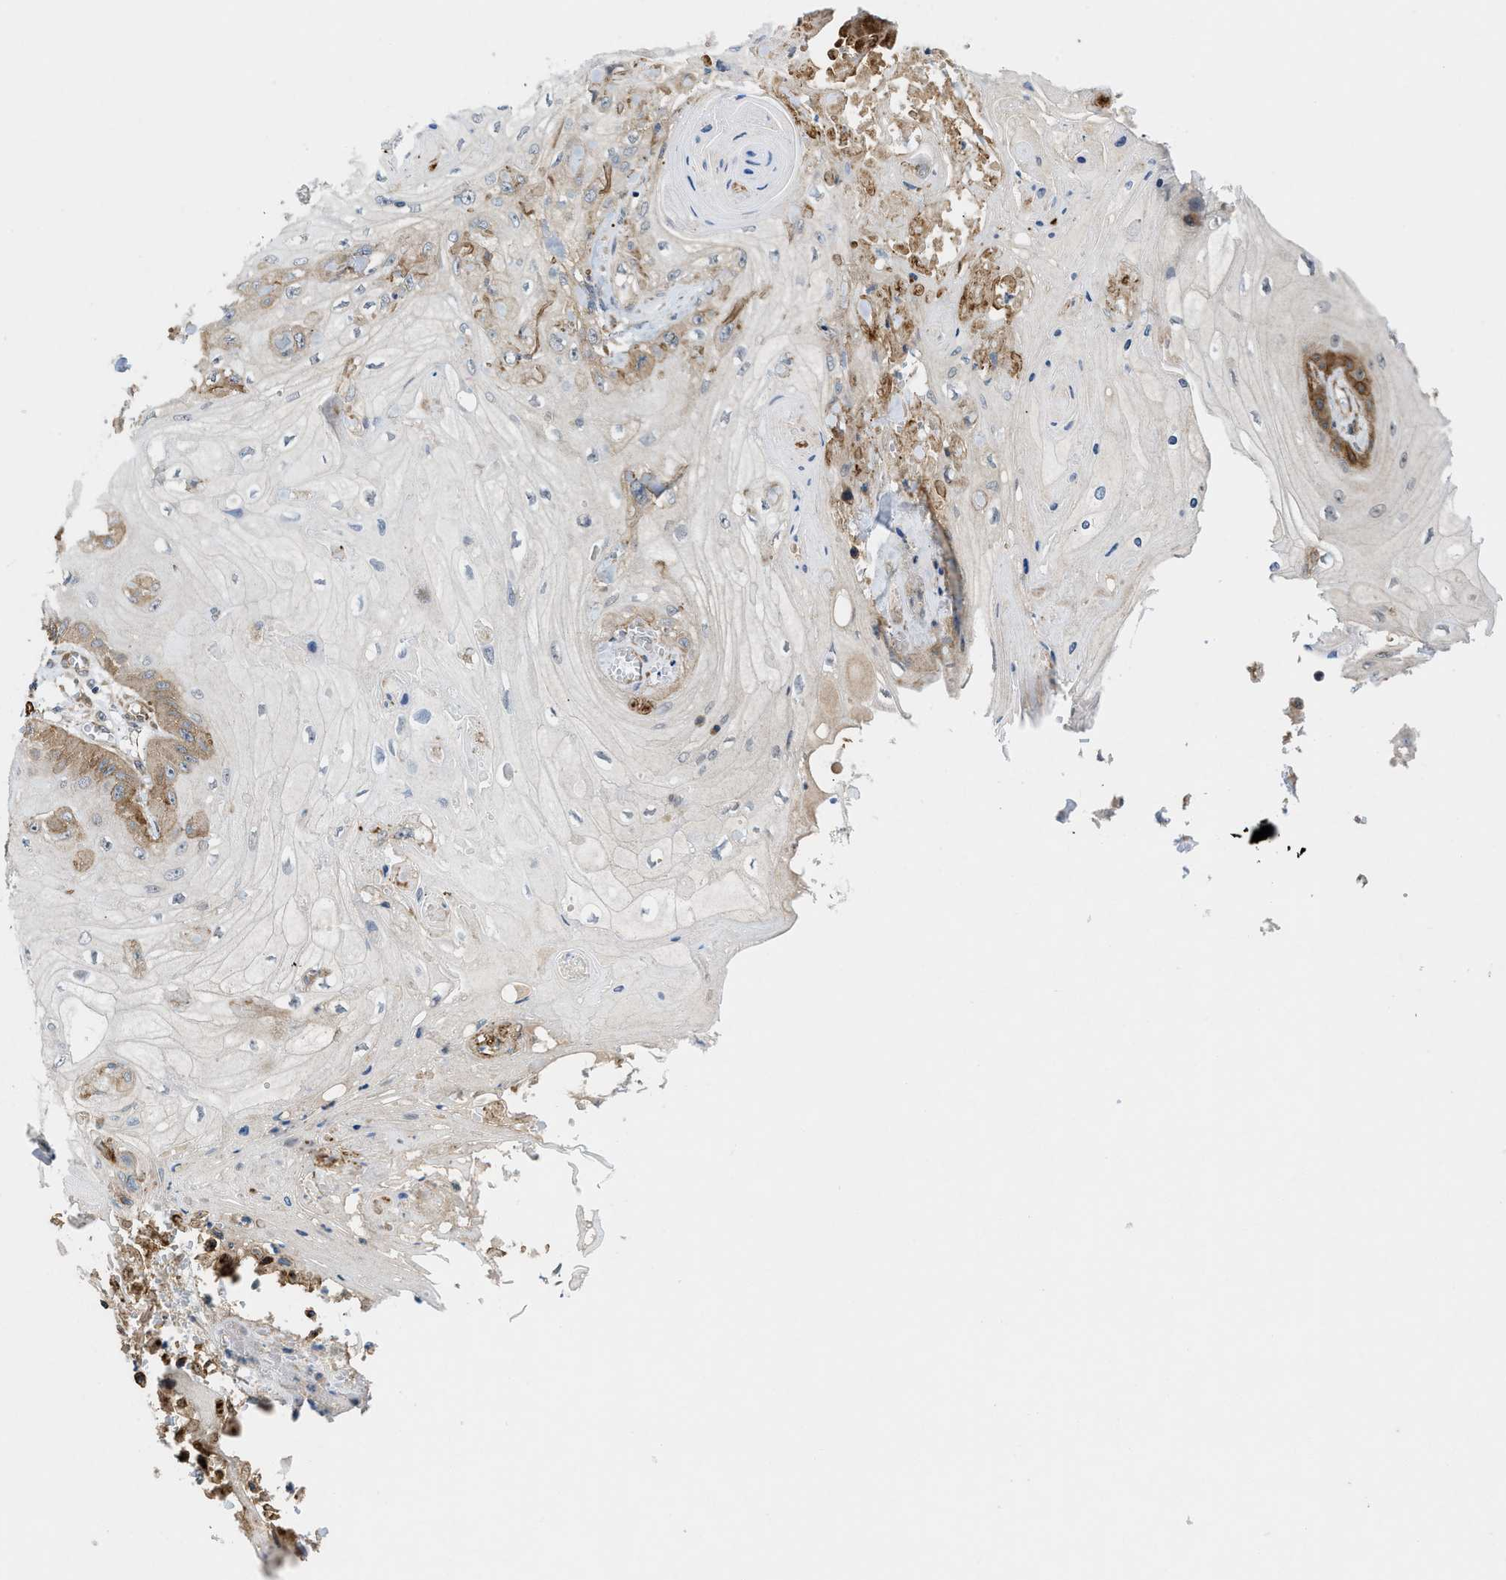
{"staining": {"intensity": "moderate", "quantity": "<25%", "location": "cytoplasmic/membranous"}, "tissue": "skin cancer", "cell_type": "Tumor cells", "image_type": "cancer", "snomed": [{"axis": "morphology", "description": "Squamous cell carcinoma, NOS"}, {"axis": "topography", "description": "Skin"}], "caption": "A brown stain shows moderate cytoplasmic/membranous staining of a protein in squamous cell carcinoma (skin) tumor cells. Nuclei are stained in blue.", "gene": "ZNF599", "patient": {"sex": "male", "age": 74}}